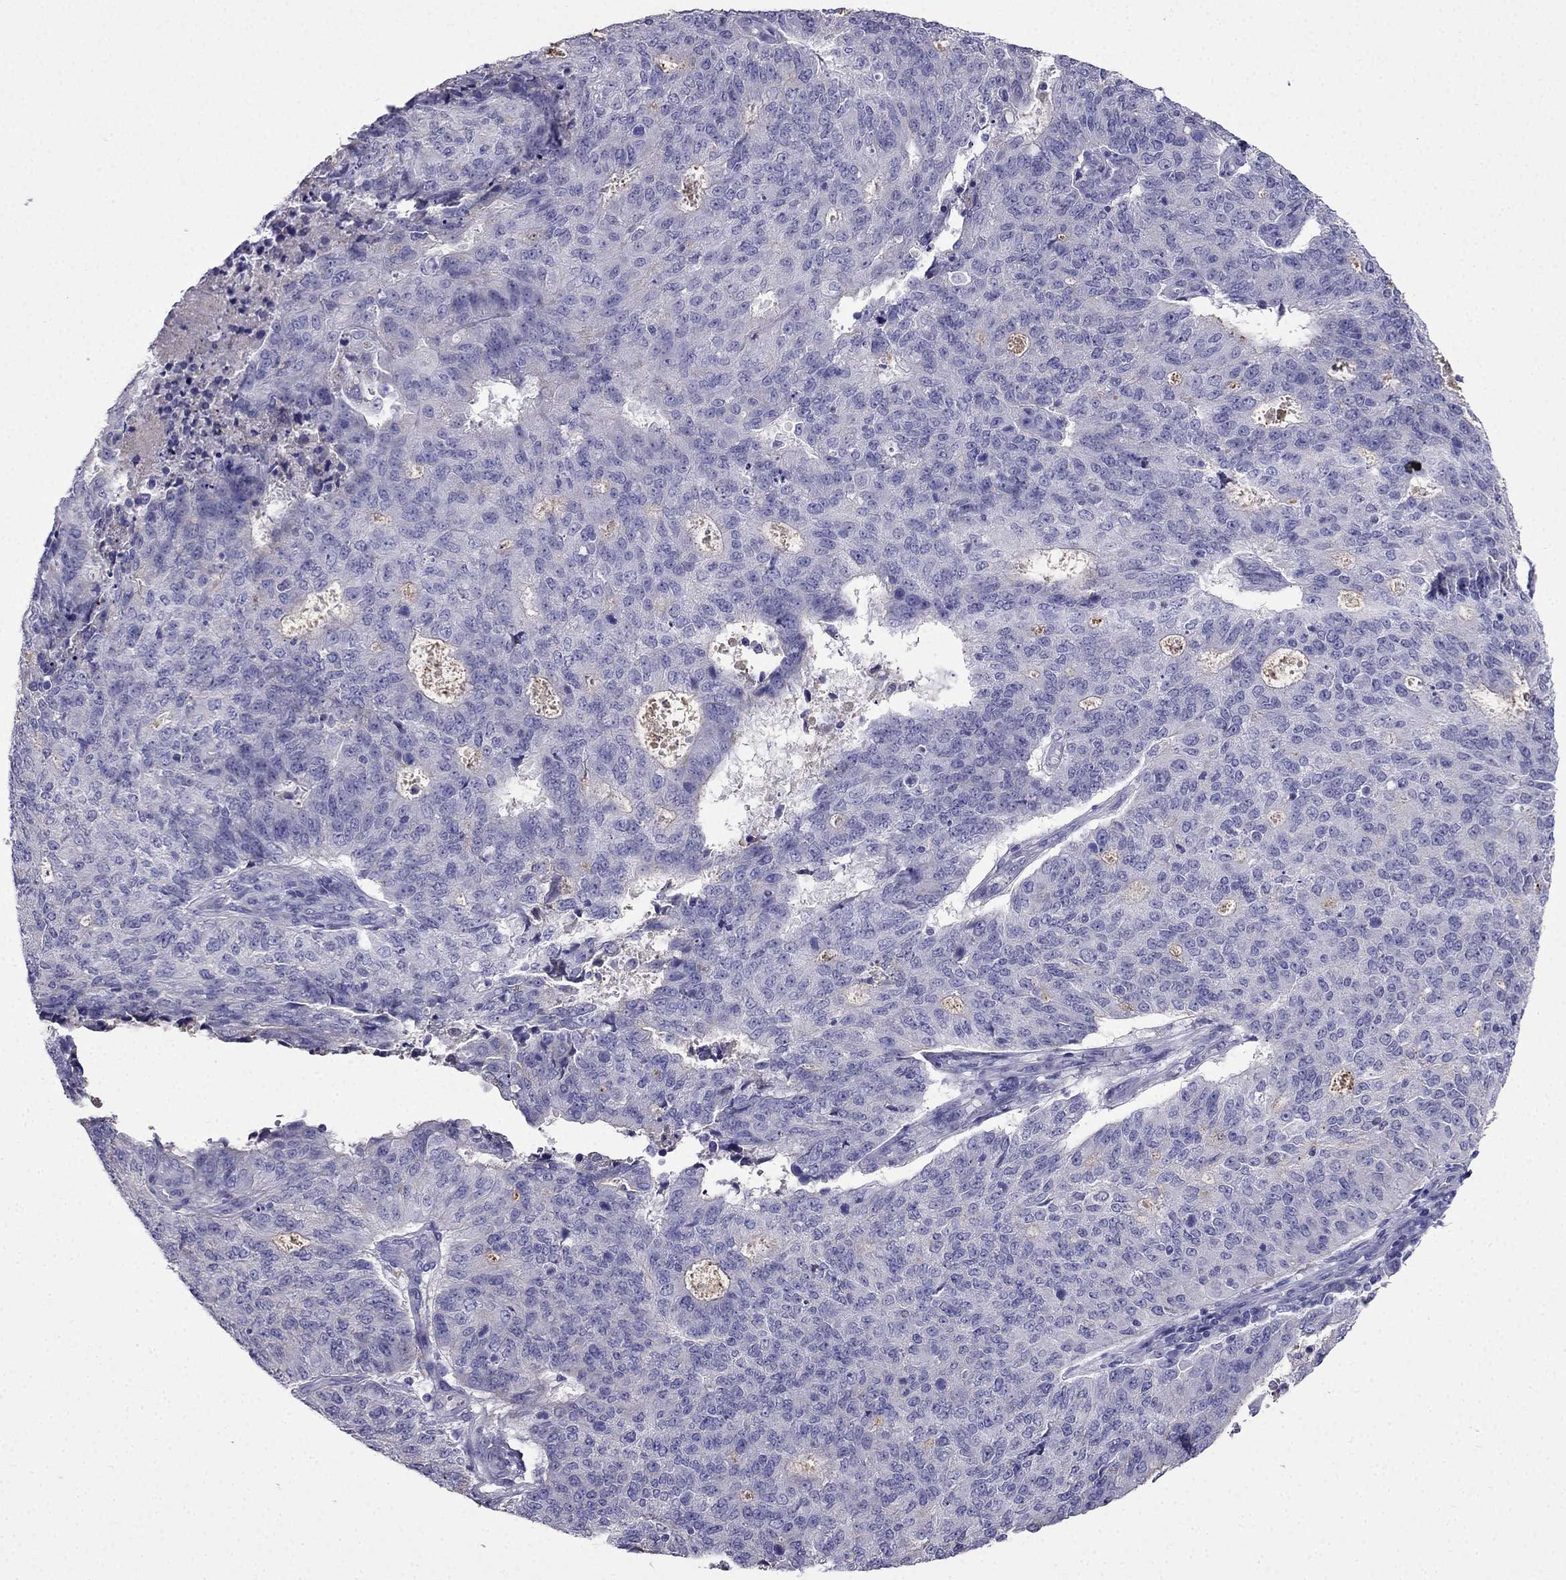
{"staining": {"intensity": "negative", "quantity": "none", "location": "none"}, "tissue": "endometrial cancer", "cell_type": "Tumor cells", "image_type": "cancer", "snomed": [{"axis": "morphology", "description": "Adenocarcinoma, NOS"}, {"axis": "topography", "description": "Endometrium"}], "caption": "Micrograph shows no significant protein positivity in tumor cells of adenocarcinoma (endometrial). Nuclei are stained in blue.", "gene": "PTH", "patient": {"sex": "female", "age": 82}}